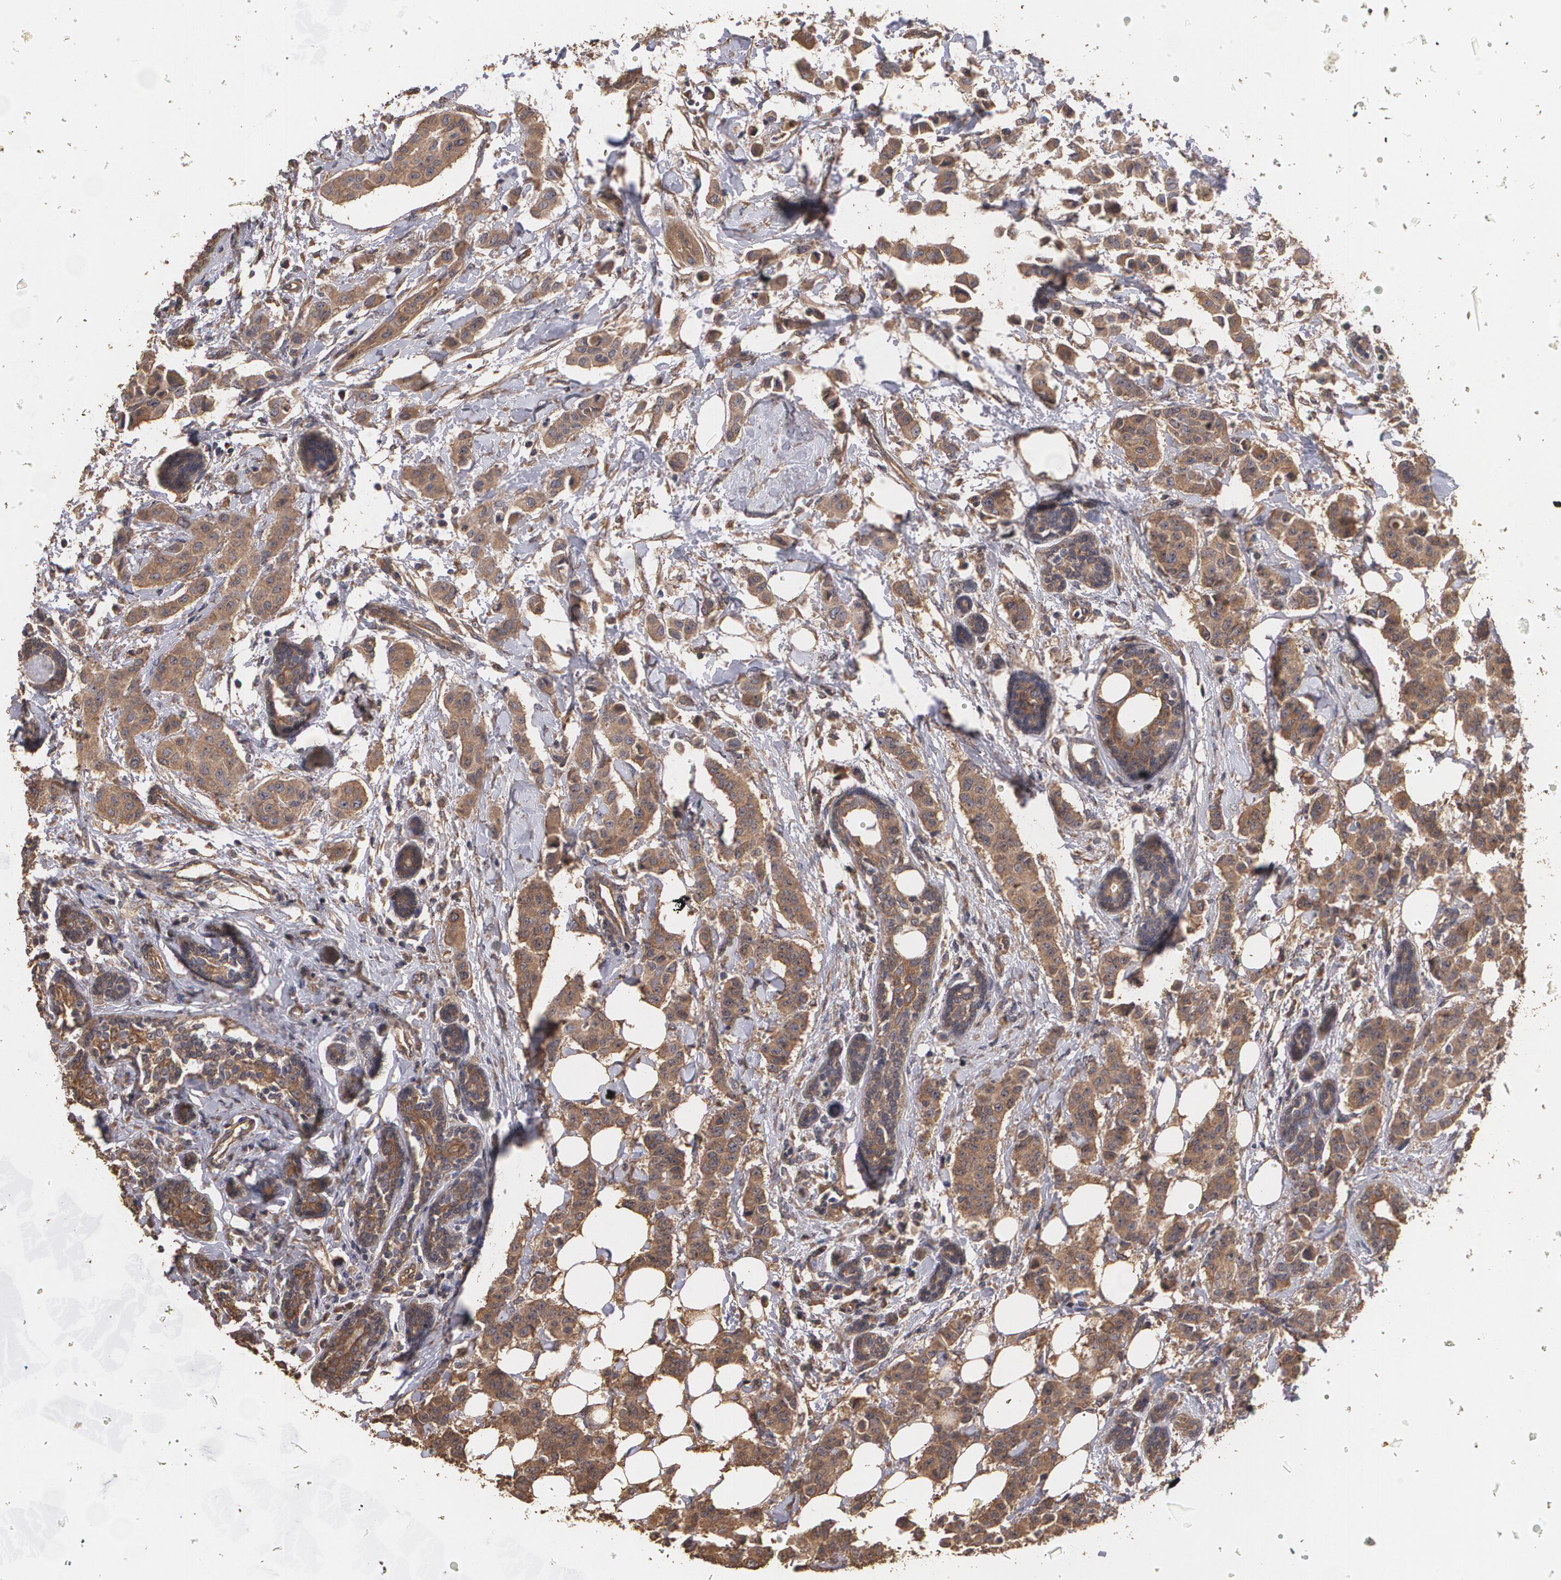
{"staining": {"intensity": "moderate", "quantity": ">75%", "location": "cytoplasmic/membranous"}, "tissue": "breast cancer", "cell_type": "Tumor cells", "image_type": "cancer", "snomed": [{"axis": "morphology", "description": "Duct carcinoma"}, {"axis": "topography", "description": "Breast"}], "caption": "Immunohistochemistry (IHC) staining of breast infiltrating ductal carcinoma, which exhibits medium levels of moderate cytoplasmic/membranous expression in about >75% of tumor cells indicating moderate cytoplasmic/membranous protein staining. The staining was performed using DAB (3,3'-diaminobenzidine) (brown) for protein detection and nuclei were counterstained in hematoxylin (blue).", "gene": "PON1", "patient": {"sex": "female", "age": 40}}